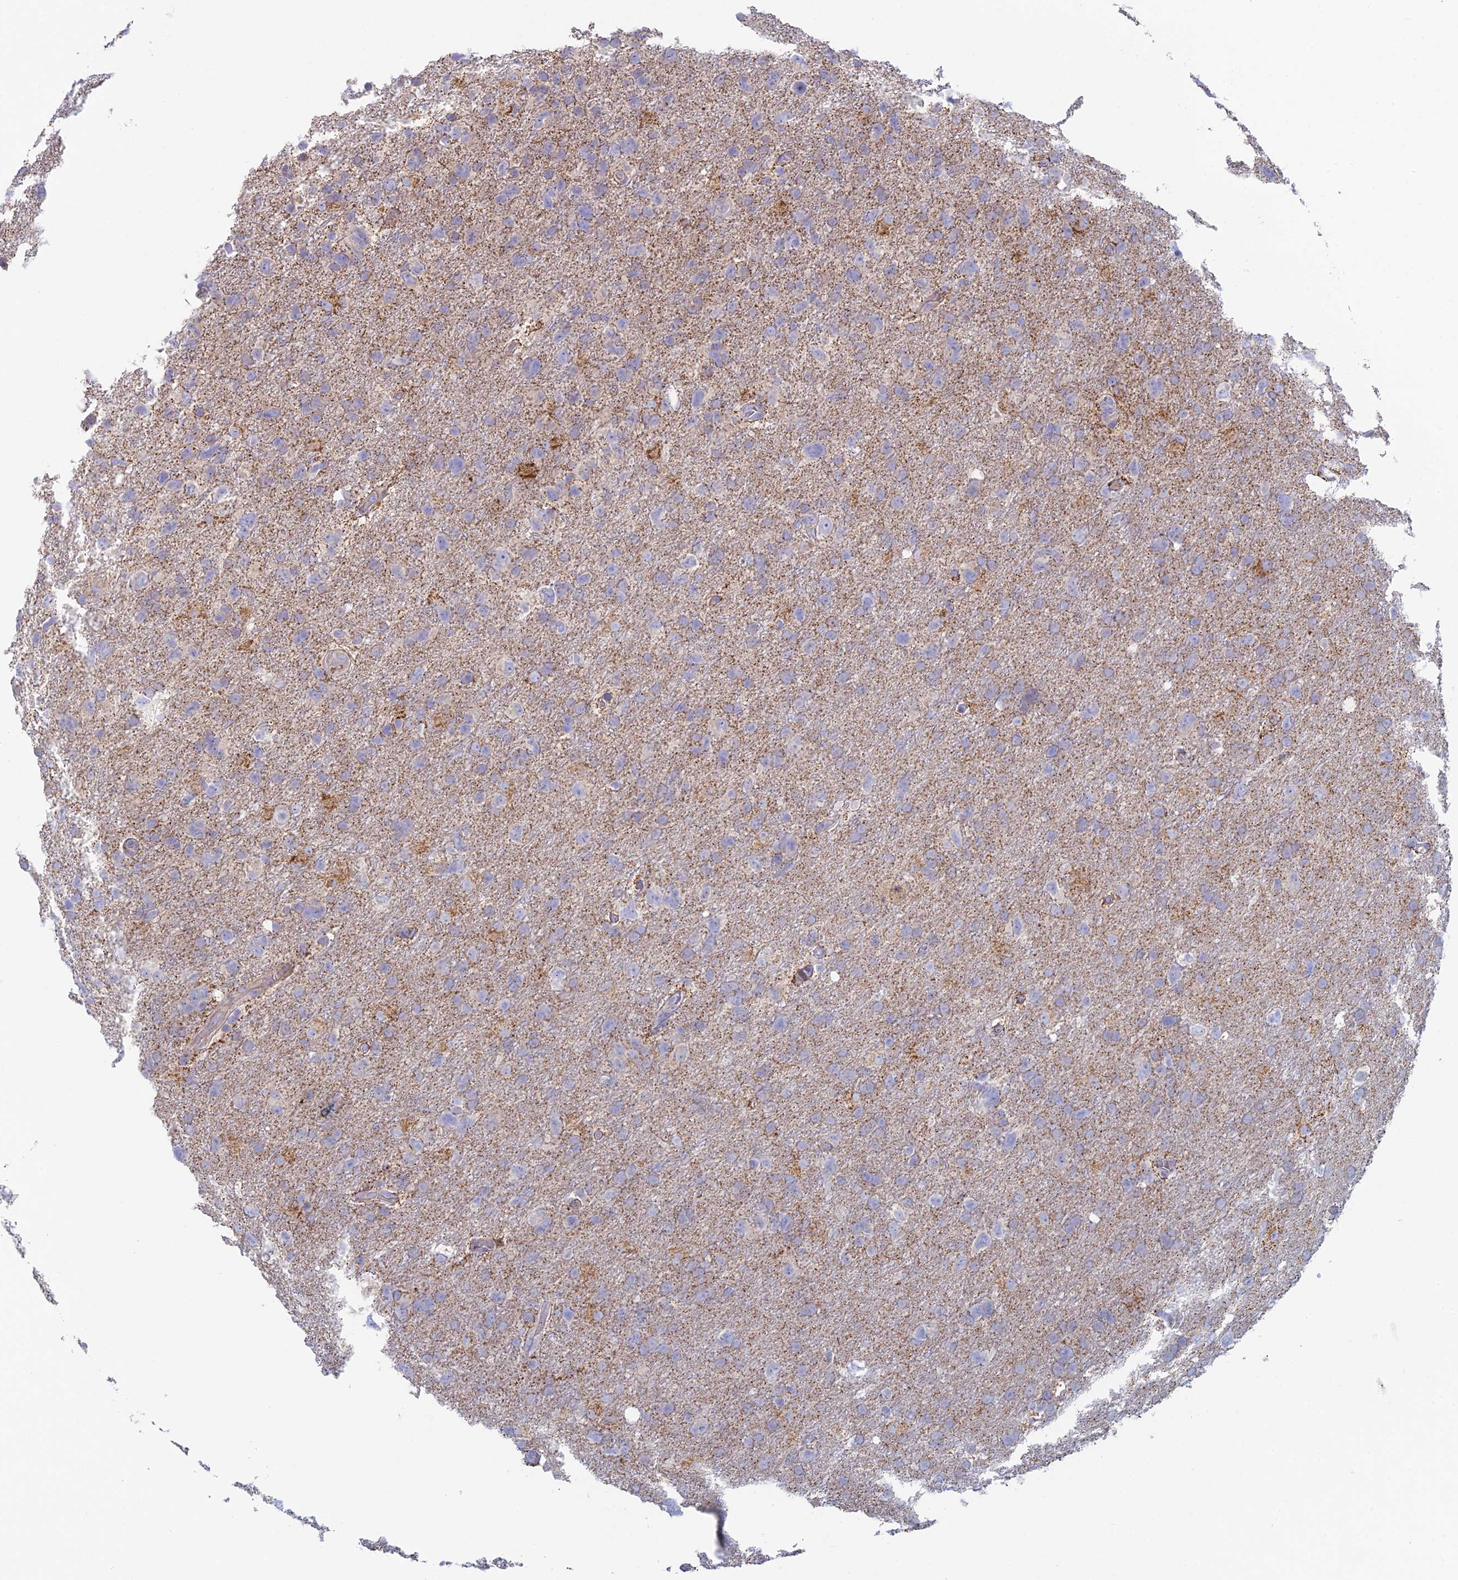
{"staining": {"intensity": "negative", "quantity": "none", "location": "none"}, "tissue": "glioma", "cell_type": "Tumor cells", "image_type": "cancer", "snomed": [{"axis": "morphology", "description": "Glioma, malignant, High grade"}, {"axis": "topography", "description": "Brain"}], "caption": "Immunohistochemistry micrograph of neoplastic tissue: malignant glioma (high-grade) stained with DAB (3,3'-diaminobenzidine) demonstrates no significant protein expression in tumor cells. The staining is performed using DAB (3,3'-diaminobenzidine) brown chromogen with nuclei counter-stained in using hematoxylin.", "gene": "IFTAP", "patient": {"sex": "male", "age": 61}}